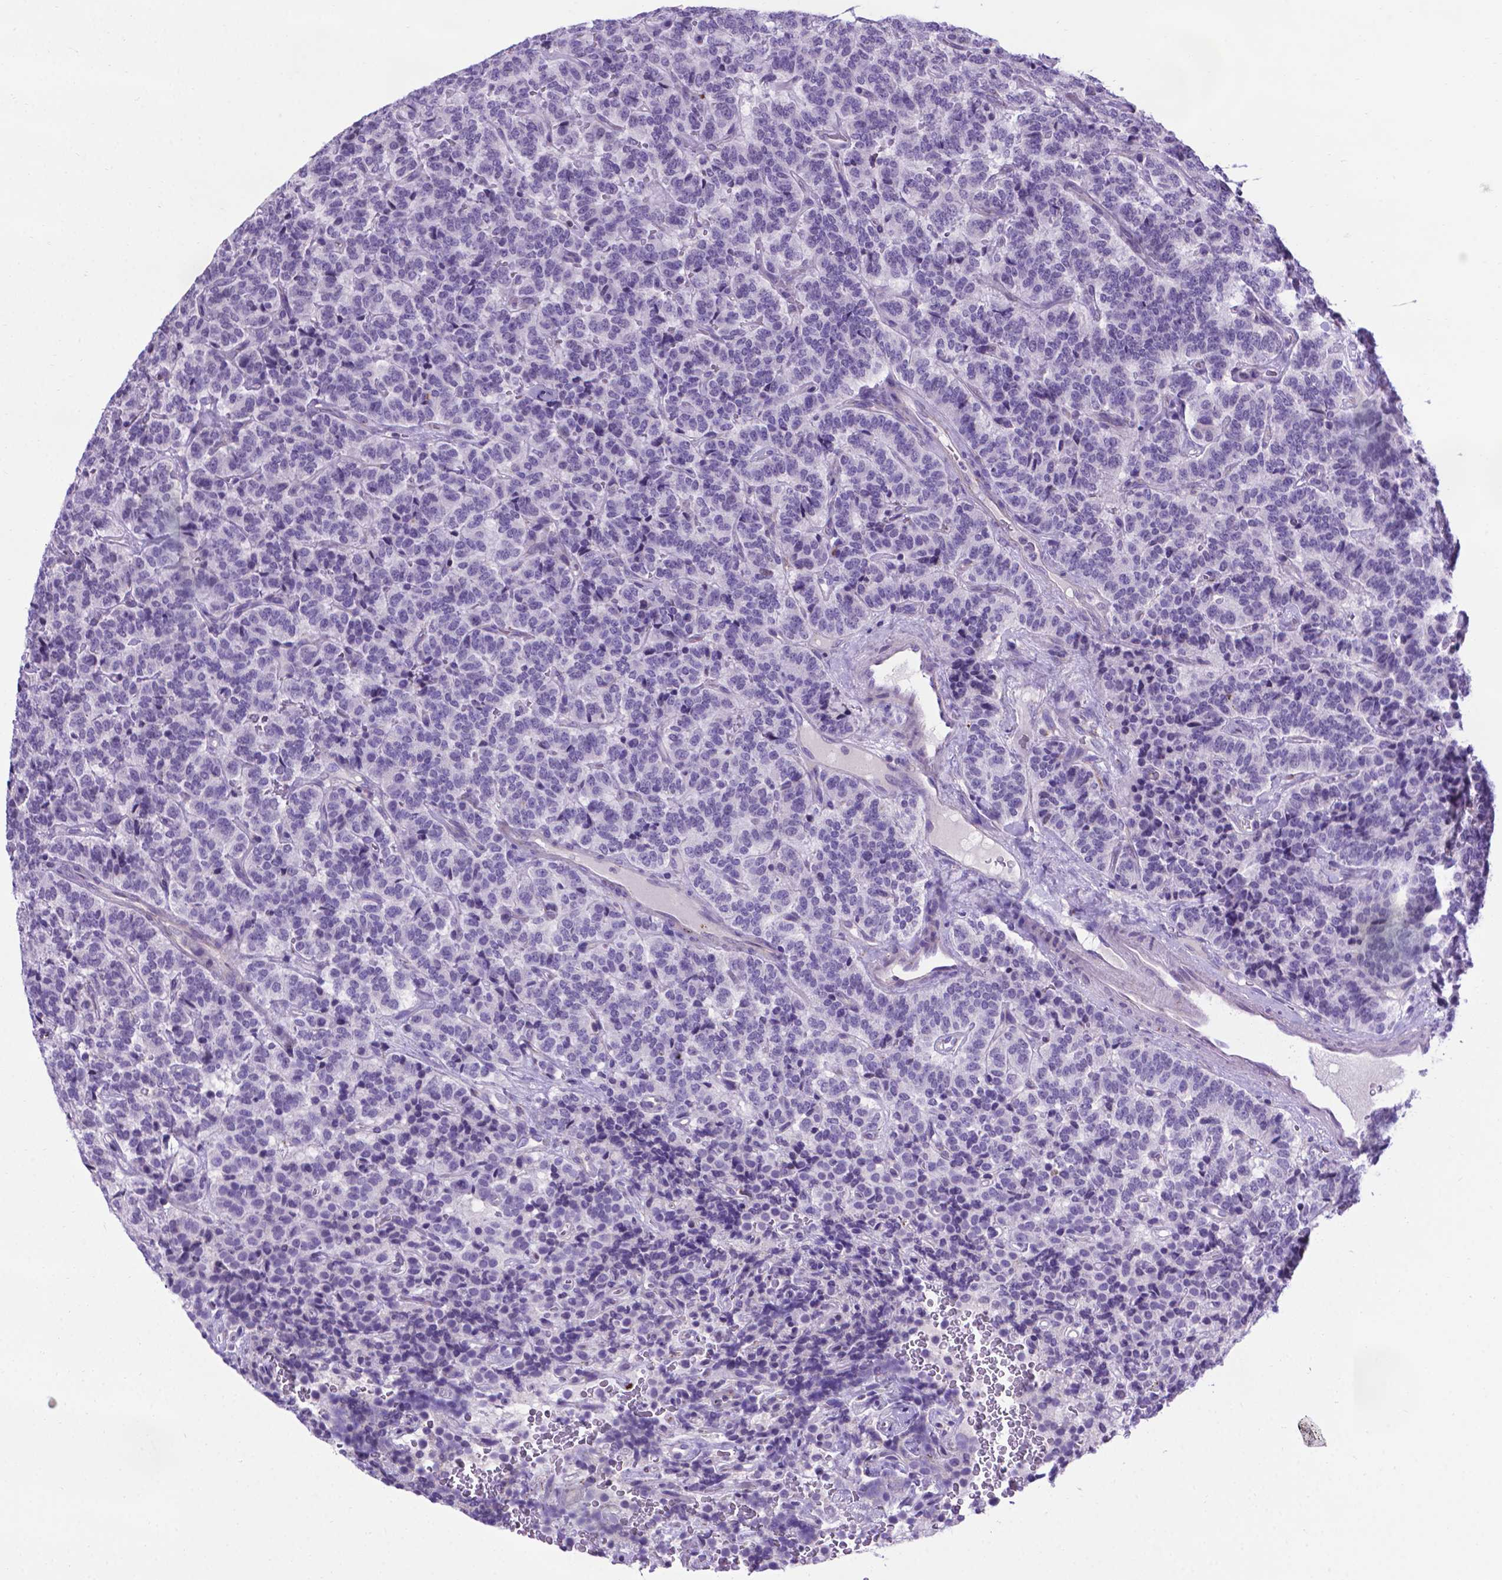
{"staining": {"intensity": "negative", "quantity": "none", "location": "none"}, "tissue": "carcinoid", "cell_type": "Tumor cells", "image_type": "cancer", "snomed": [{"axis": "morphology", "description": "Carcinoid, malignant, NOS"}, {"axis": "topography", "description": "Pancreas"}], "caption": "The photomicrograph exhibits no significant expression in tumor cells of carcinoid (malignant). (Brightfield microscopy of DAB (3,3'-diaminobenzidine) immunohistochemistry (IHC) at high magnification).", "gene": "POU3F3", "patient": {"sex": "male", "age": 36}}